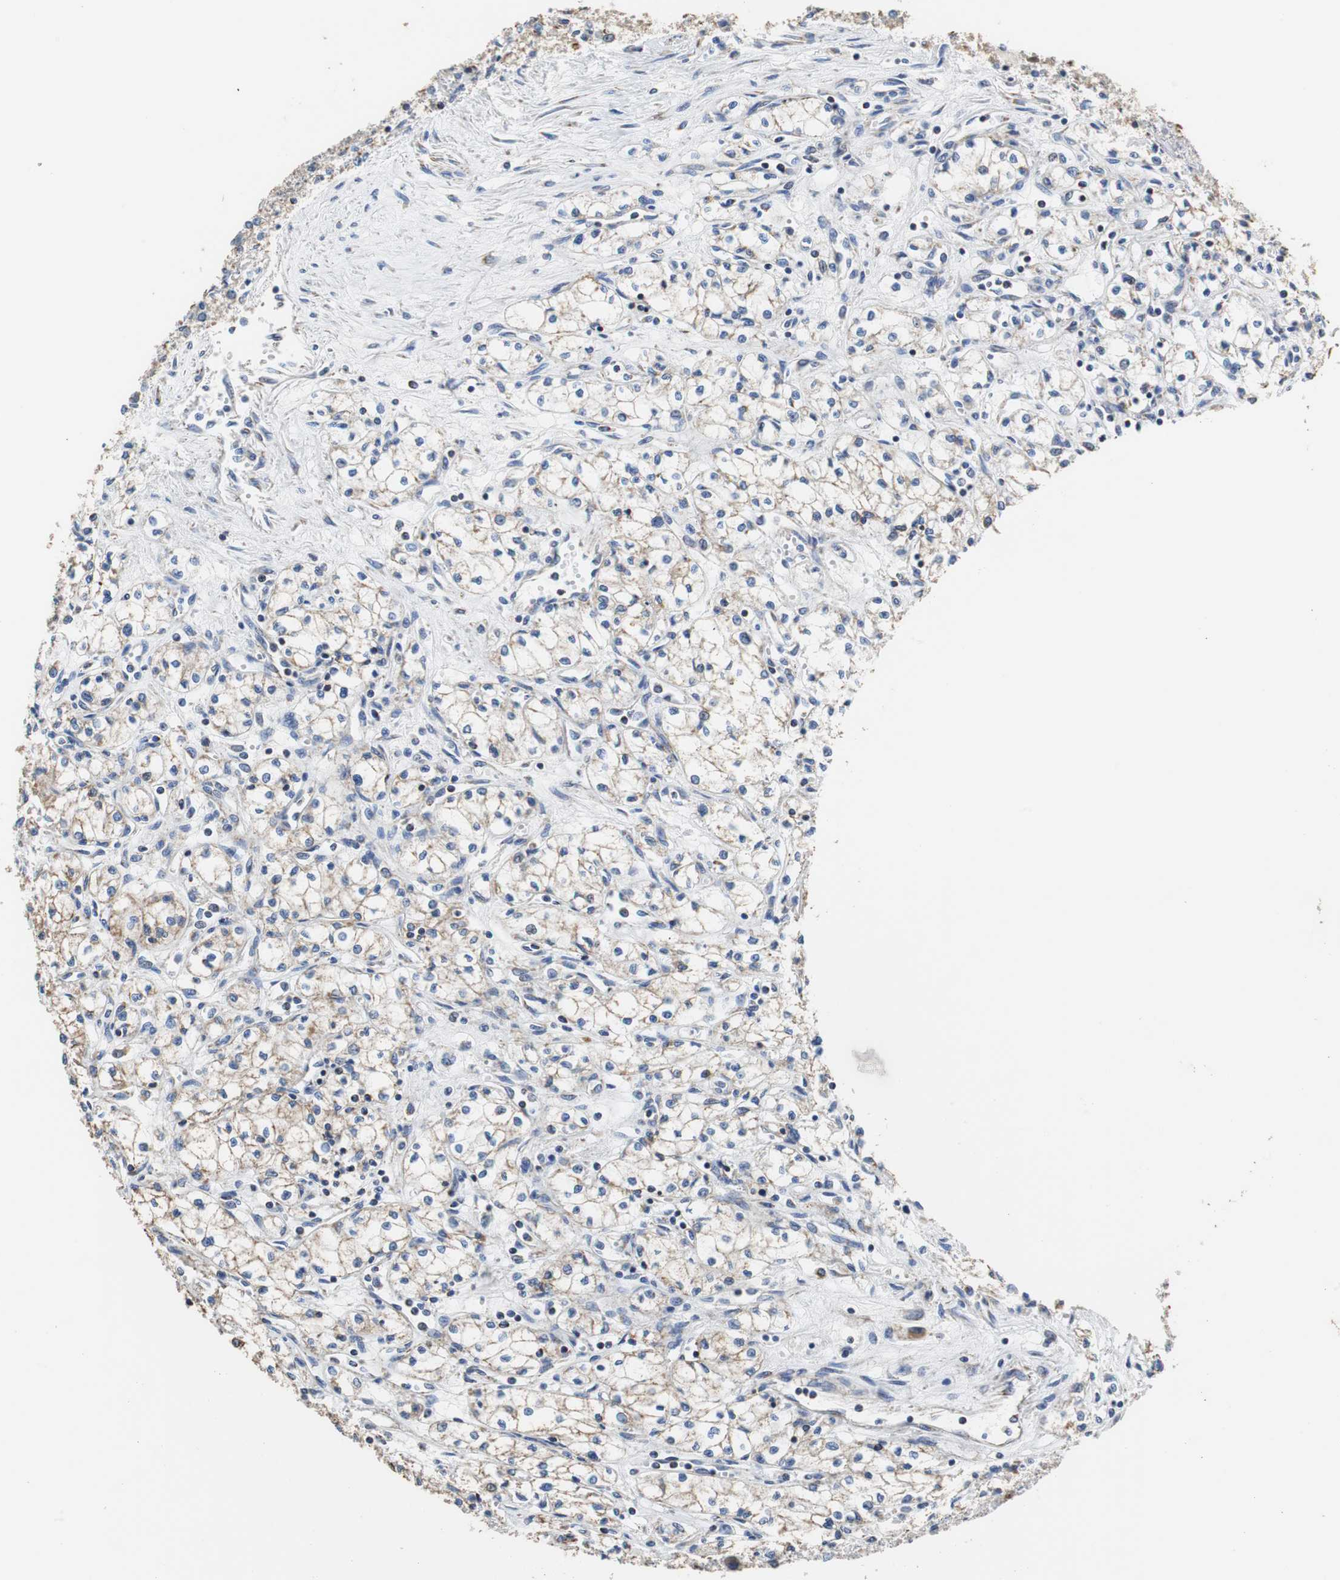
{"staining": {"intensity": "weak", "quantity": ">75%", "location": "cytoplasmic/membranous"}, "tissue": "renal cancer", "cell_type": "Tumor cells", "image_type": "cancer", "snomed": [{"axis": "morphology", "description": "Normal tissue, NOS"}, {"axis": "morphology", "description": "Adenocarcinoma, NOS"}, {"axis": "topography", "description": "Kidney"}], "caption": "Immunohistochemical staining of human renal adenocarcinoma displays low levels of weak cytoplasmic/membranous protein expression in about >75% of tumor cells.", "gene": "PCK1", "patient": {"sex": "male", "age": 59}}